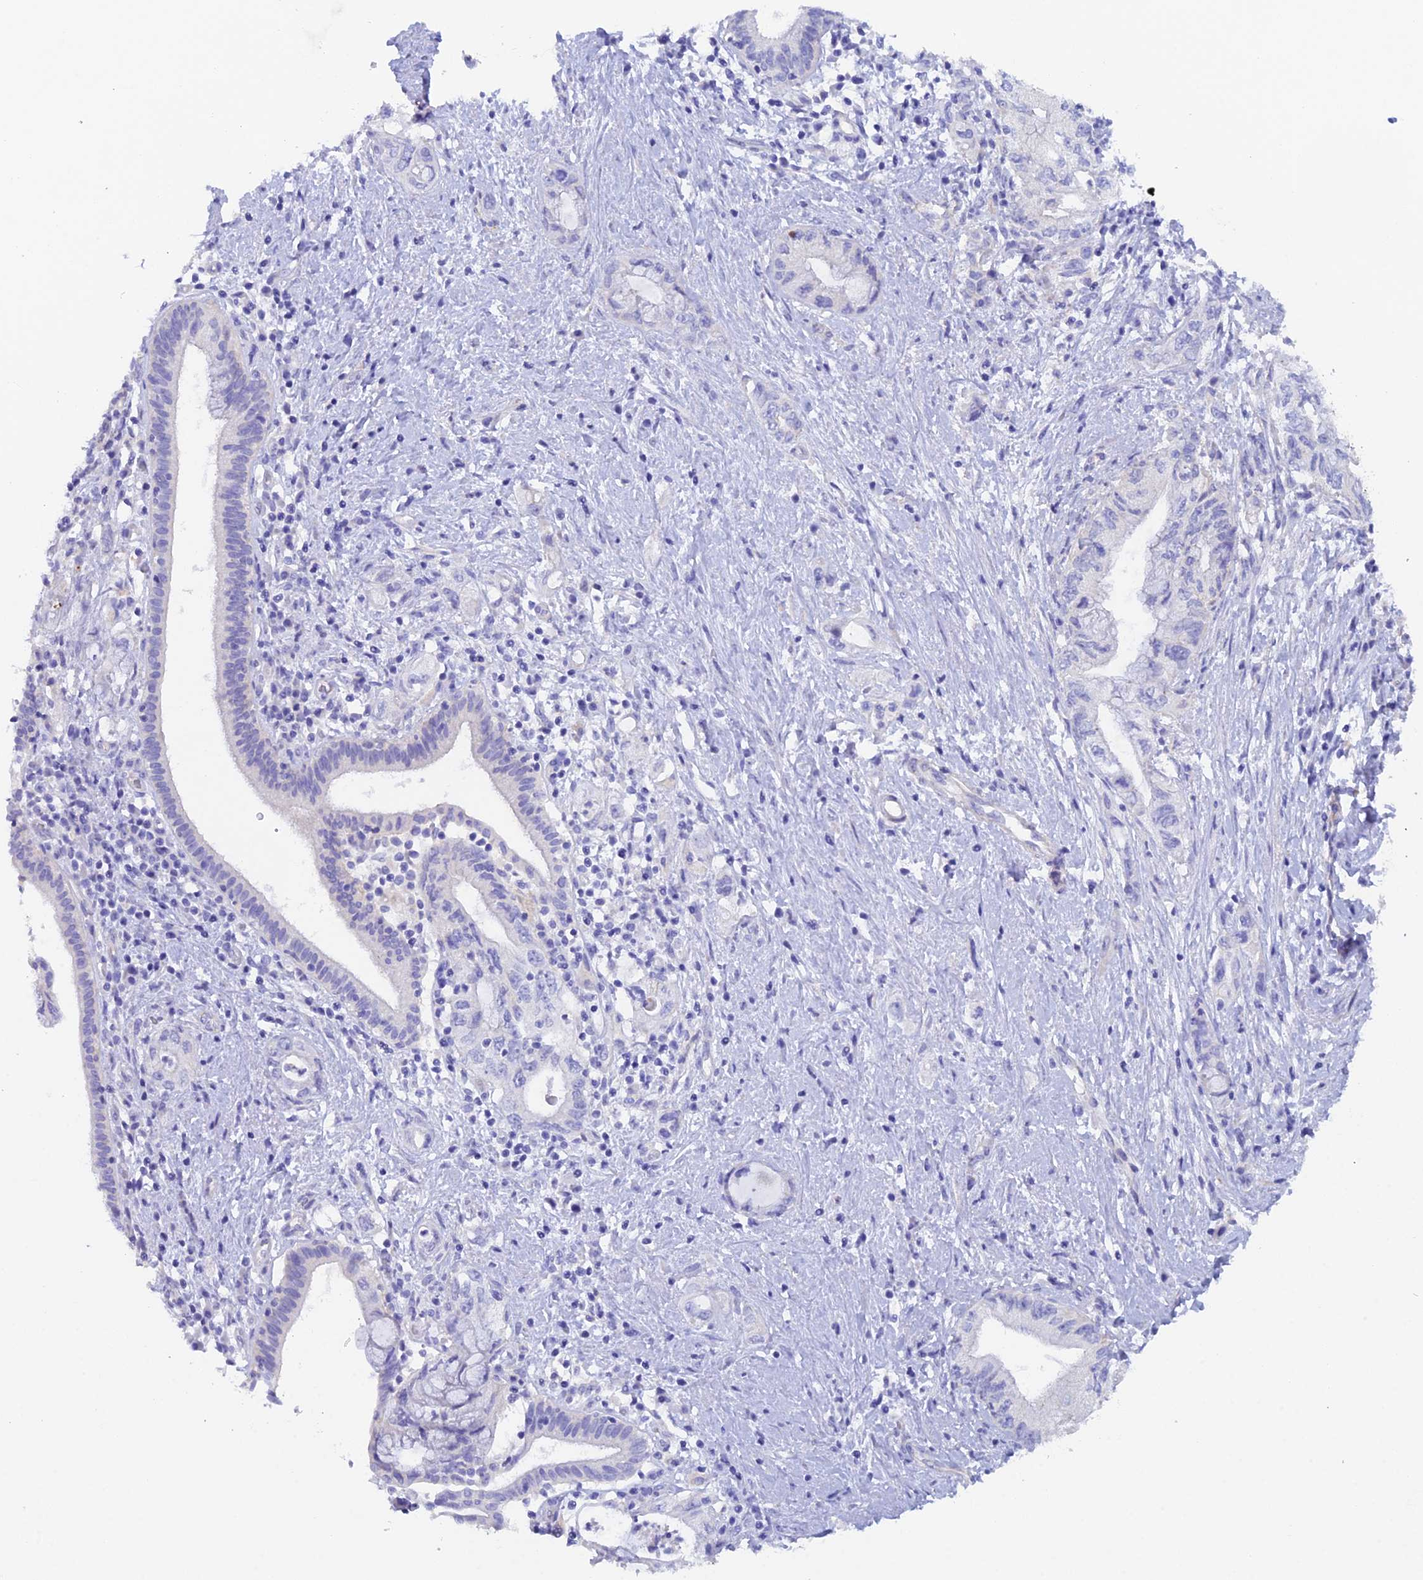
{"staining": {"intensity": "negative", "quantity": "none", "location": "none"}, "tissue": "pancreatic cancer", "cell_type": "Tumor cells", "image_type": "cancer", "snomed": [{"axis": "morphology", "description": "Adenocarcinoma, NOS"}, {"axis": "topography", "description": "Pancreas"}], "caption": "IHC photomicrograph of neoplastic tissue: pancreatic adenocarcinoma stained with DAB demonstrates no significant protein positivity in tumor cells.", "gene": "FZR1", "patient": {"sex": "female", "age": 73}}